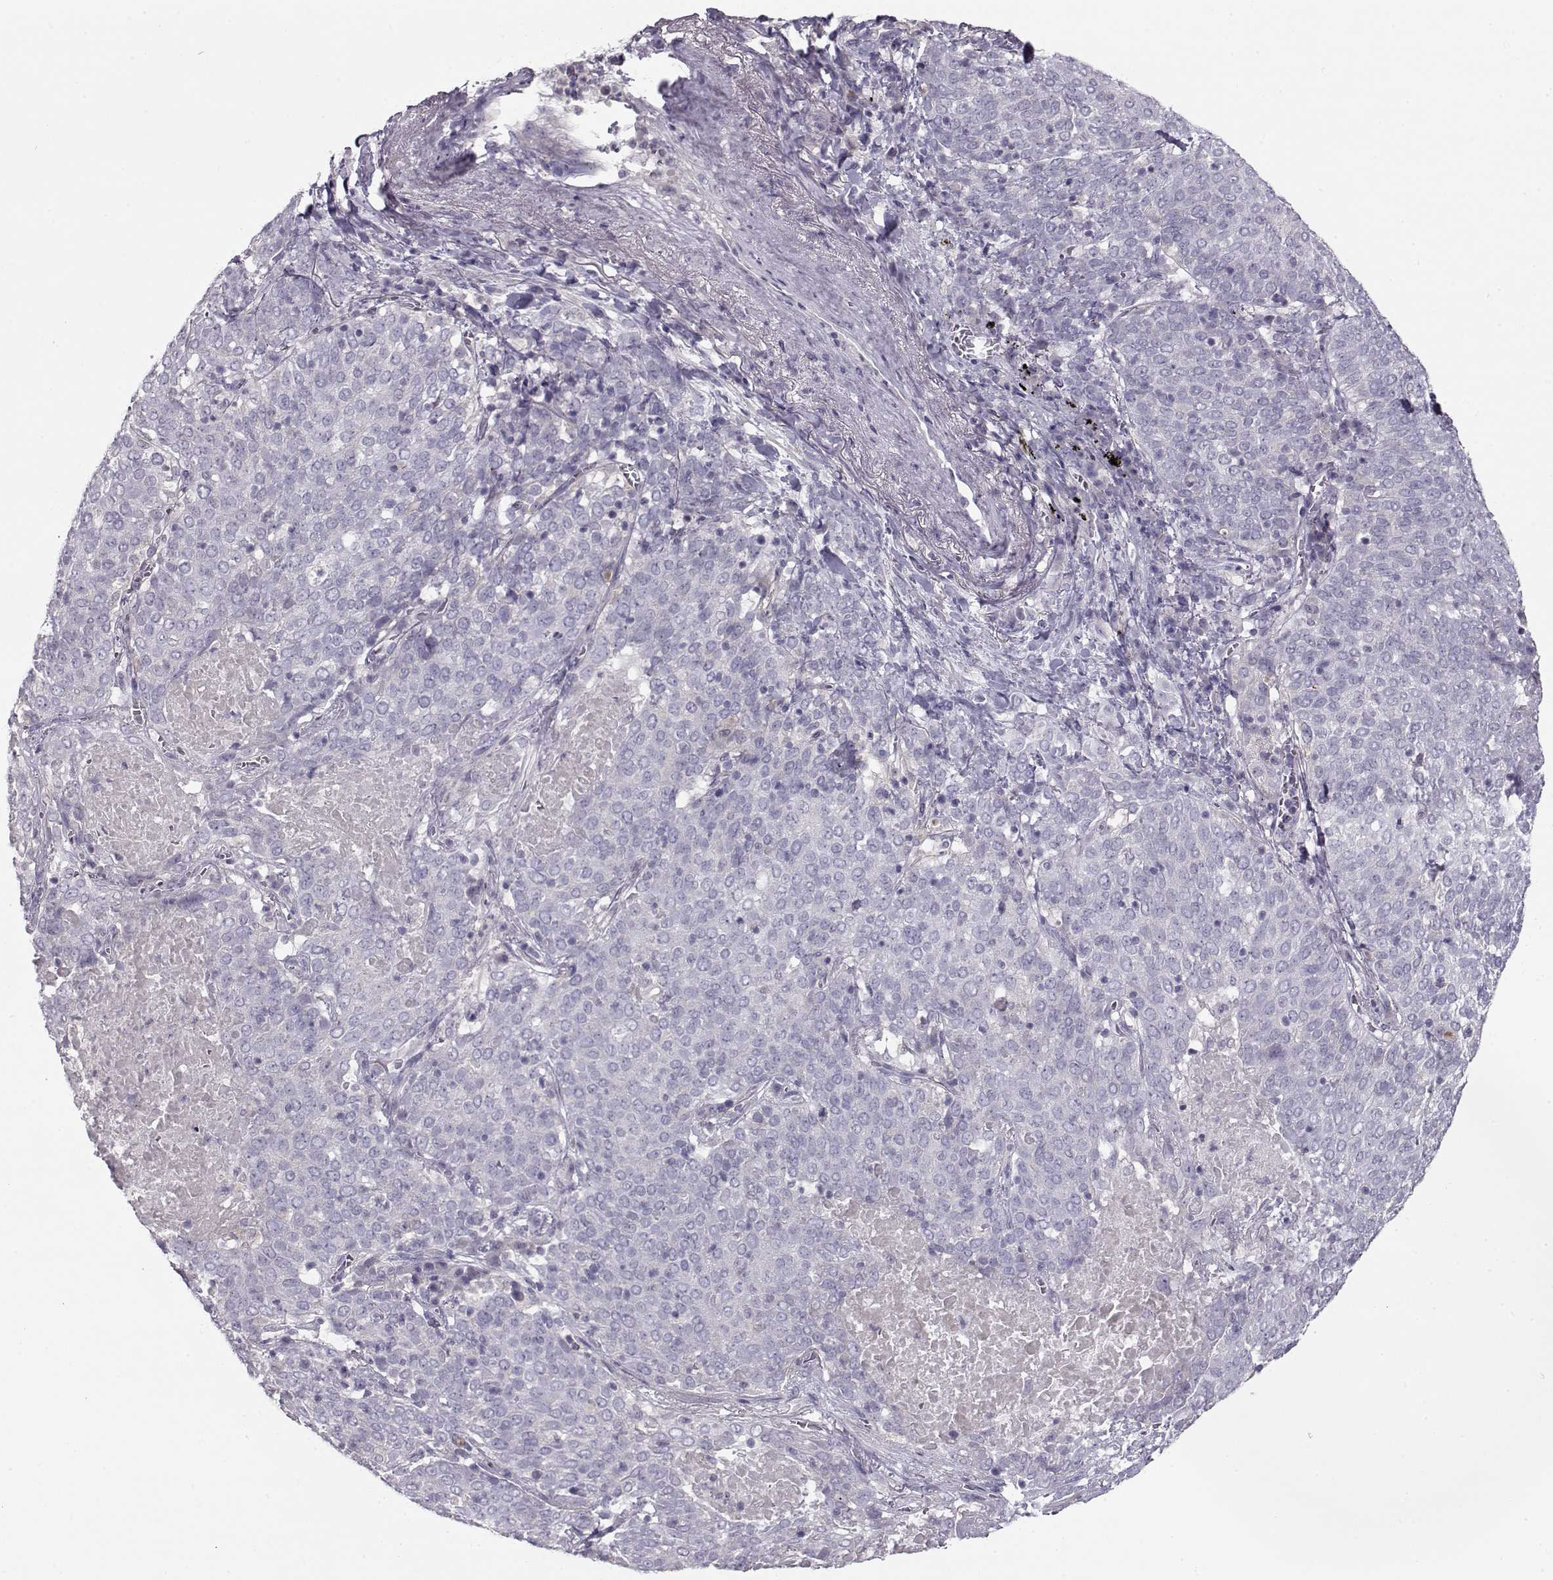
{"staining": {"intensity": "negative", "quantity": "none", "location": "none"}, "tissue": "lung cancer", "cell_type": "Tumor cells", "image_type": "cancer", "snomed": [{"axis": "morphology", "description": "Squamous cell carcinoma, NOS"}, {"axis": "topography", "description": "Lung"}], "caption": "An immunohistochemistry (IHC) image of lung squamous cell carcinoma is shown. There is no staining in tumor cells of lung squamous cell carcinoma. Brightfield microscopy of immunohistochemistry (IHC) stained with DAB (brown) and hematoxylin (blue), captured at high magnification.", "gene": "GRK1", "patient": {"sex": "male", "age": 82}}